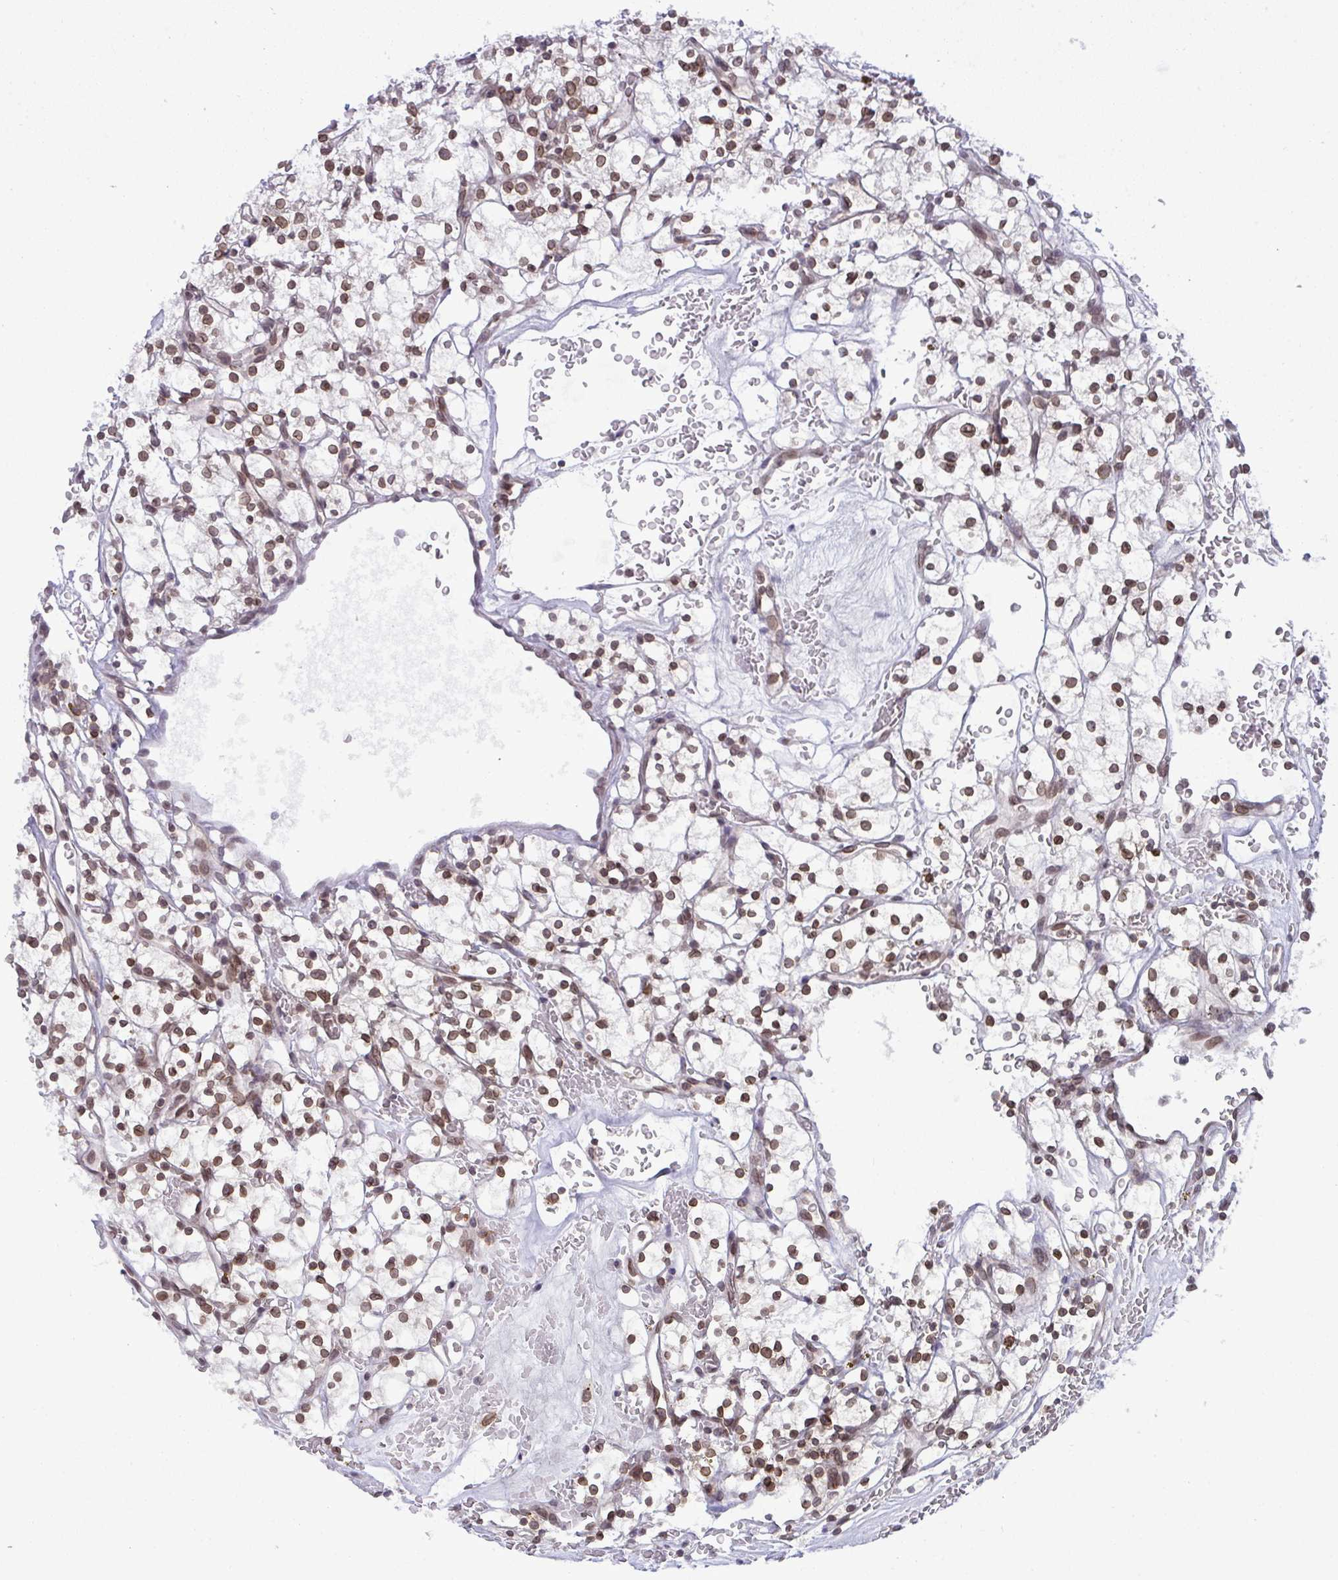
{"staining": {"intensity": "moderate", "quantity": ">75%", "location": "cytoplasmic/membranous,nuclear"}, "tissue": "renal cancer", "cell_type": "Tumor cells", "image_type": "cancer", "snomed": [{"axis": "morphology", "description": "Adenocarcinoma, NOS"}, {"axis": "topography", "description": "Kidney"}], "caption": "Protein analysis of renal cancer (adenocarcinoma) tissue exhibits moderate cytoplasmic/membranous and nuclear expression in about >75% of tumor cells.", "gene": "RANBP2", "patient": {"sex": "female", "age": 64}}